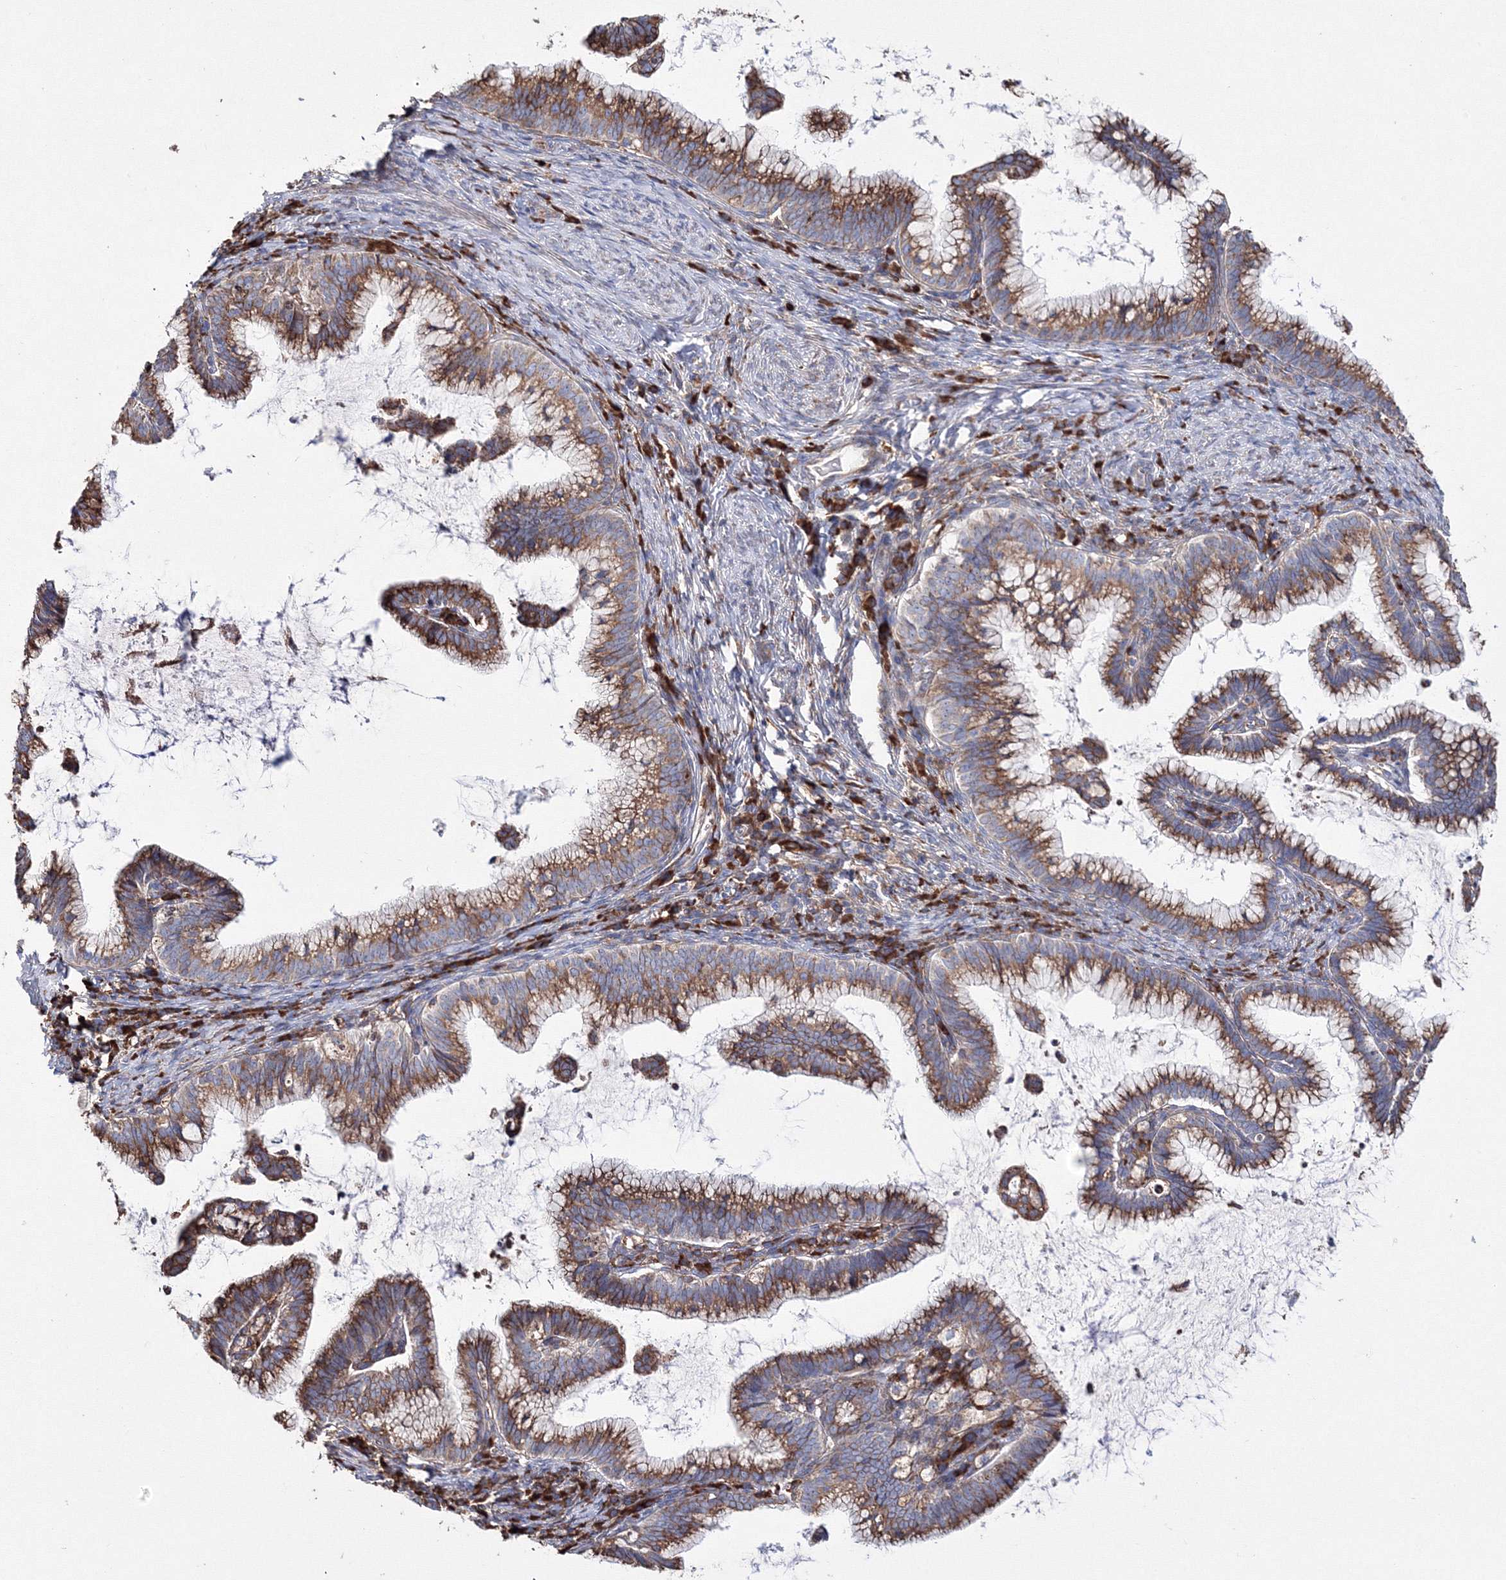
{"staining": {"intensity": "moderate", "quantity": ">75%", "location": "cytoplasmic/membranous"}, "tissue": "cervical cancer", "cell_type": "Tumor cells", "image_type": "cancer", "snomed": [{"axis": "morphology", "description": "Adenocarcinoma, NOS"}, {"axis": "topography", "description": "Cervix"}], "caption": "Immunohistochemical staining of cervical cancer (adenocarcinoma) displays medium levels of moderate cytoplasmic/membranous protein positivity in approximately >75% of tumor cells.", "gene": "VPS8", "patient": {"sex": "female", "age": 36}}